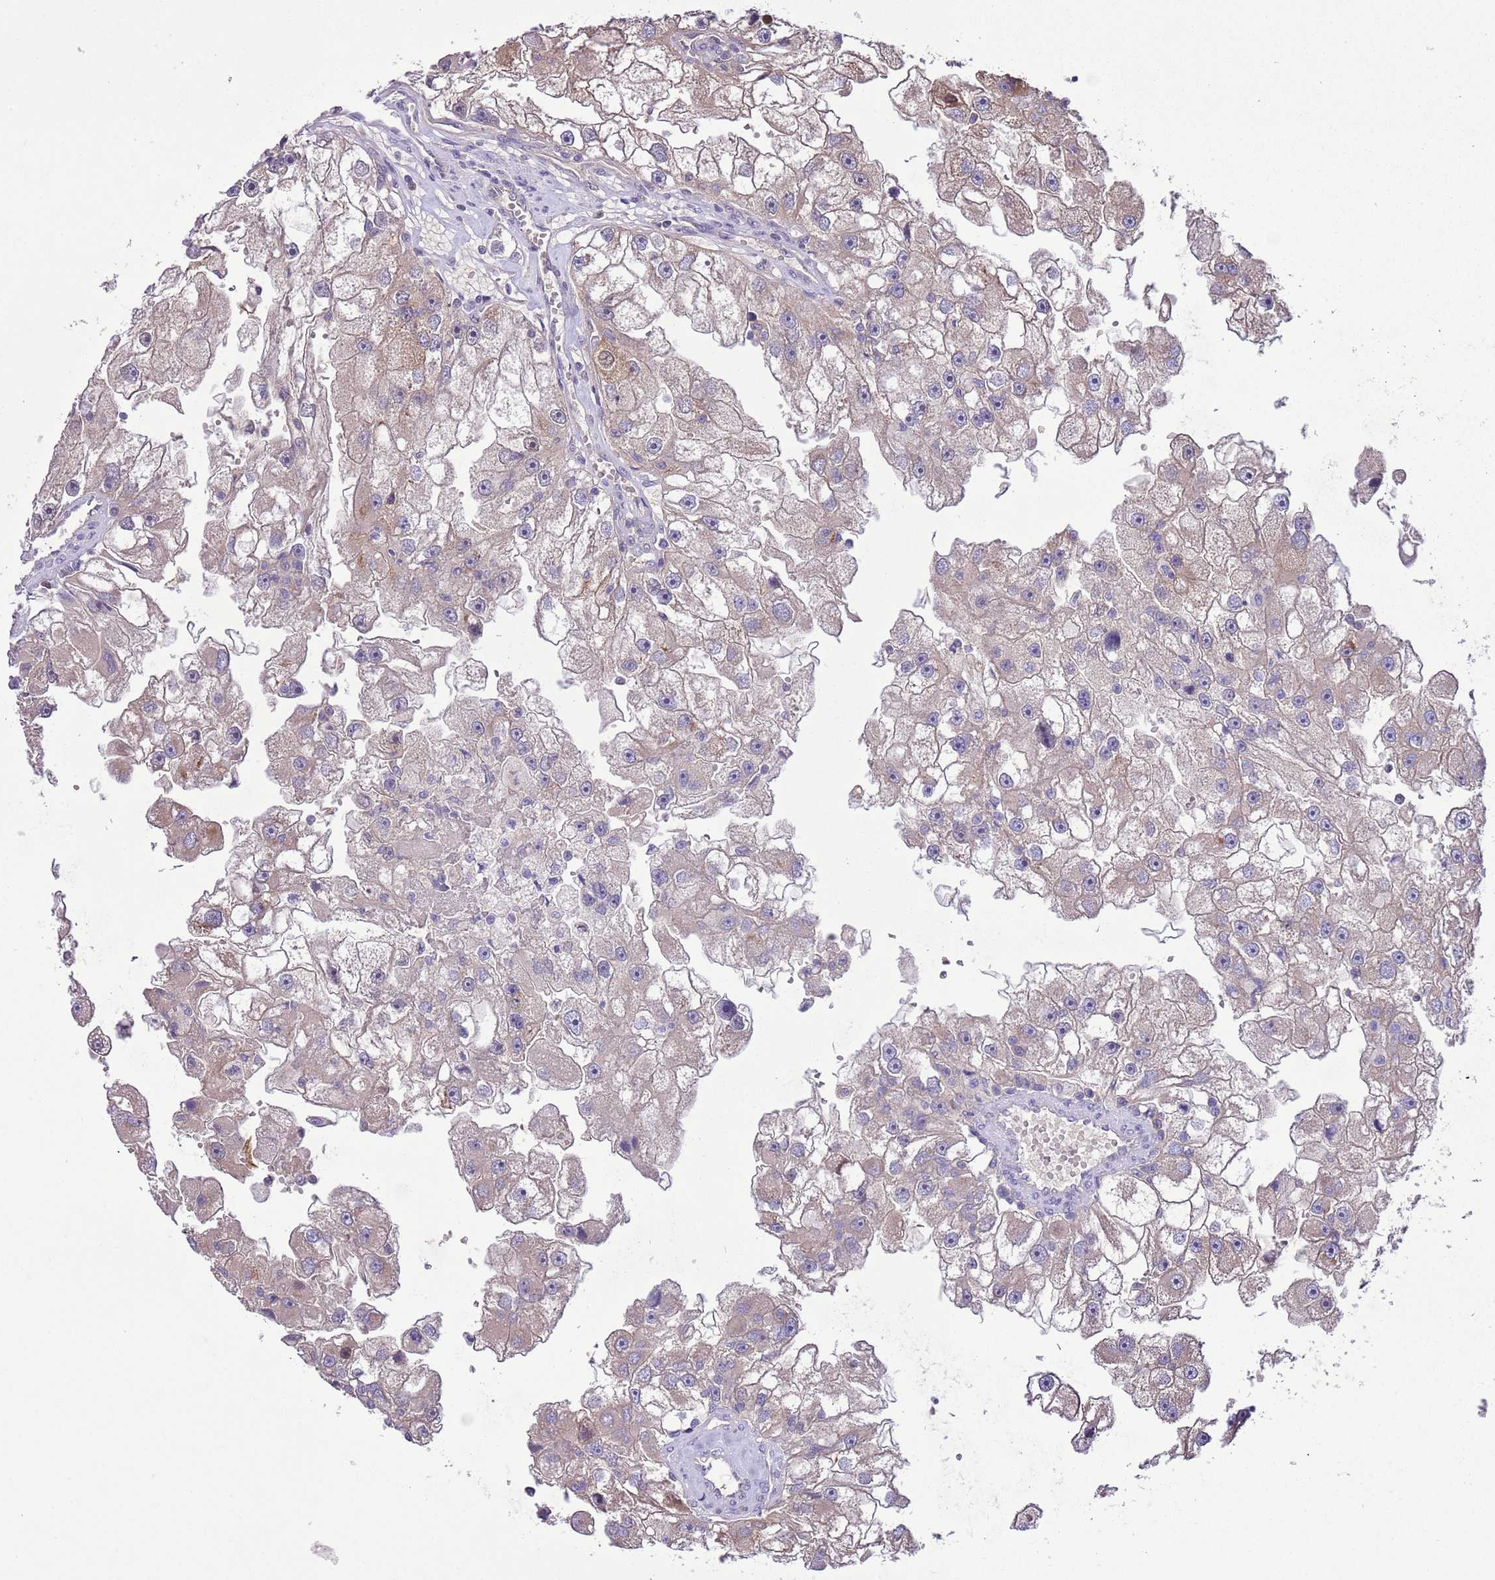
{"staining": {"intensity": "moderate", "quantity": "25%-75%", "location": "cytoplasmic/membranous"}, "tissue": "renal cancer", "cell_type": "Tumor cells", "image_type": "cancer", "snomed": [{"axis": "morphology", "description": "Adenocarcinoma, NOS"}, {"axis": "topography", "description": "Kidney"}], "caption": "This image displays immunohistochemistry (IHC) staining of renal adenocarcinoma, with medium moderate cytoplasmic/membranous expression in approximately 25%-75% of tumor cells.", "gene": "PRR32", "patient": {"sex": "male", "age": 63}}